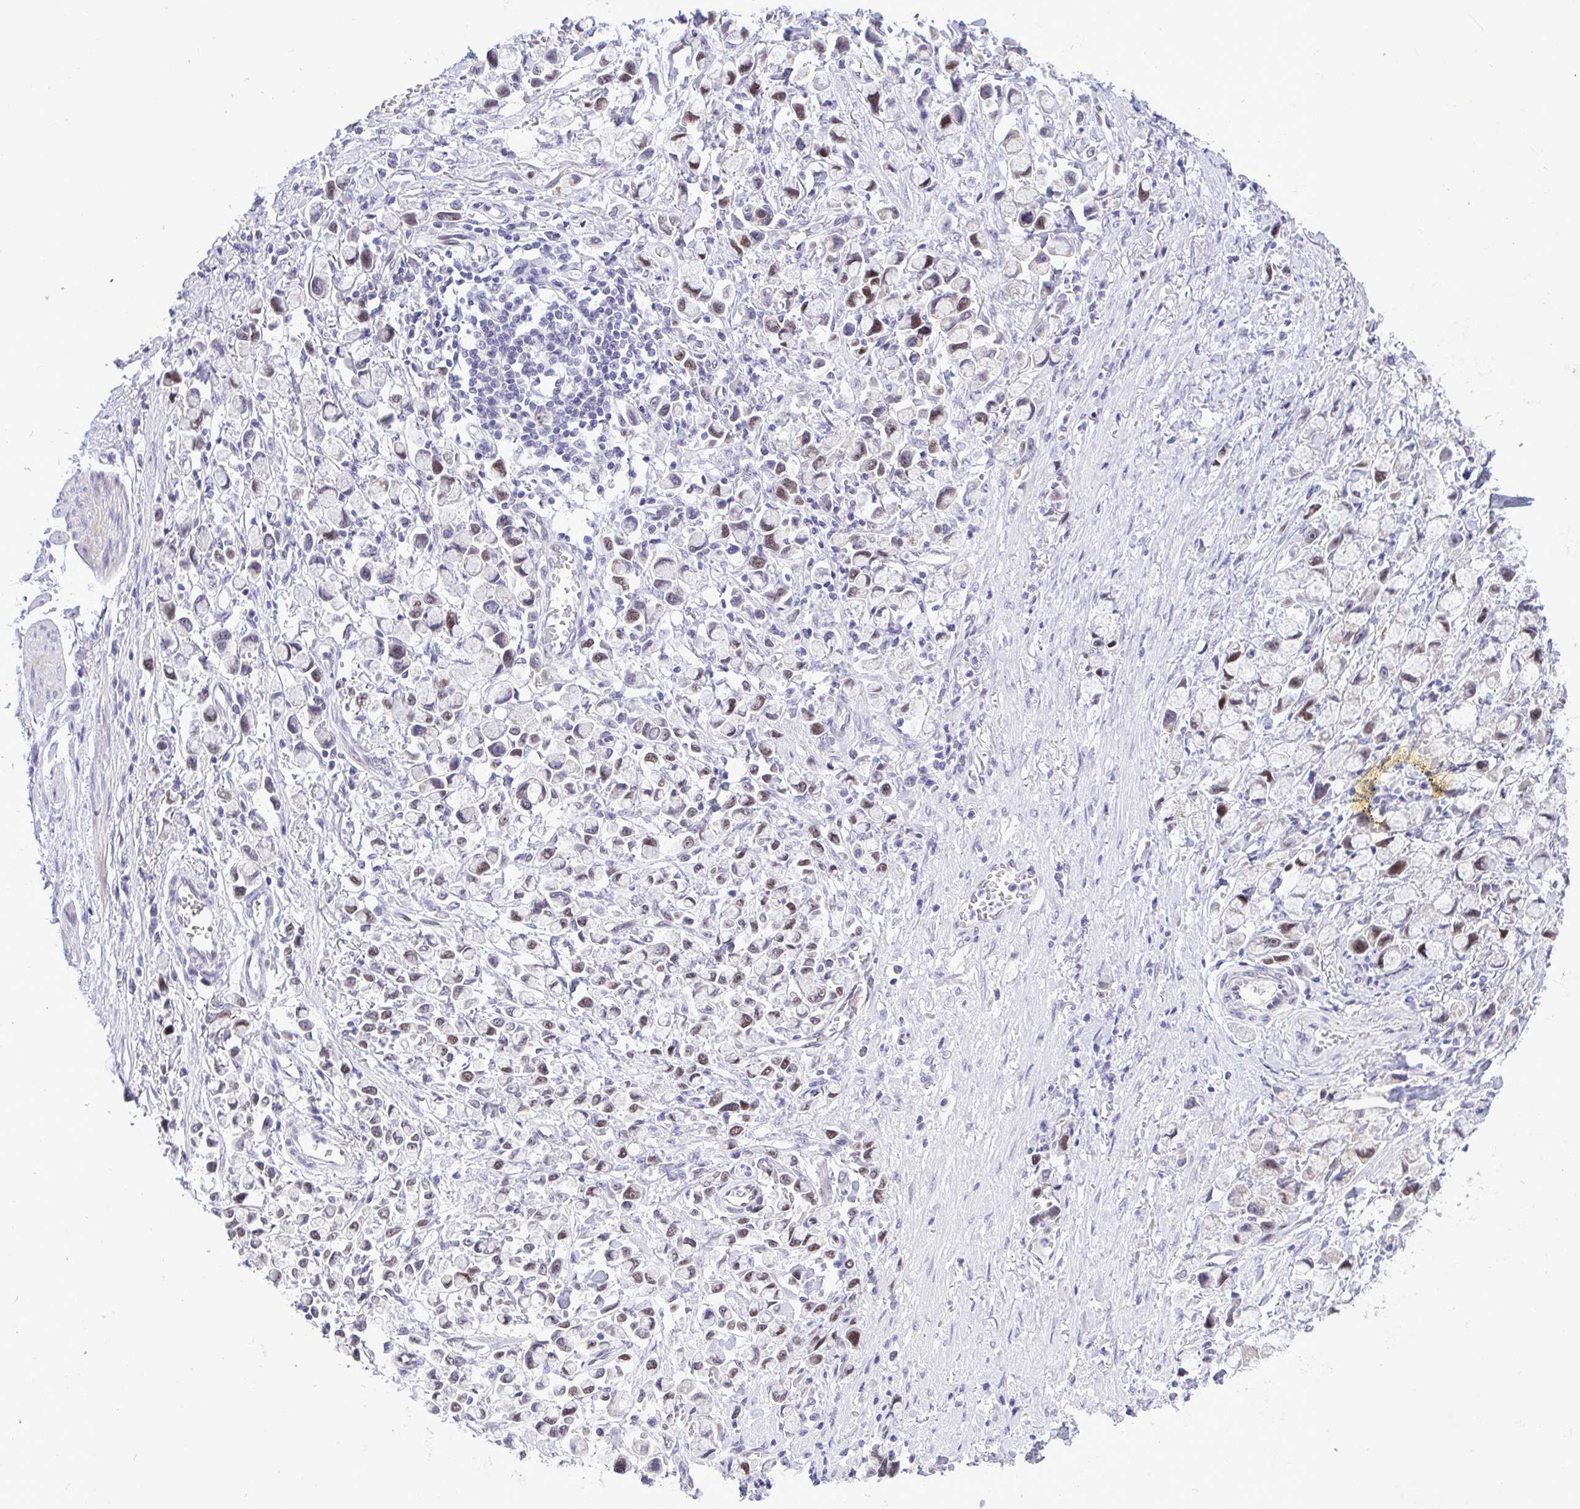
{"staining": {"intensity": "moderate", "quantity": "25%-75%", "location": "nuclear"}, "tissue": "stomach cancer", "cell_type": "Tumor cells", "image_type": "cancer", "snomed": [{"axis": "morphology", "description": "Adenocarcinoma, NOS"}, {"axis": "topography", "description": "Stomach"}], "caption": "A brown stain highlights moderate nuclear positivity of a protein in human adenocarcinoma (stomach) tumor cells.", "gene": "TEAD4", "patient": {"sex": "female", "age": 81}}